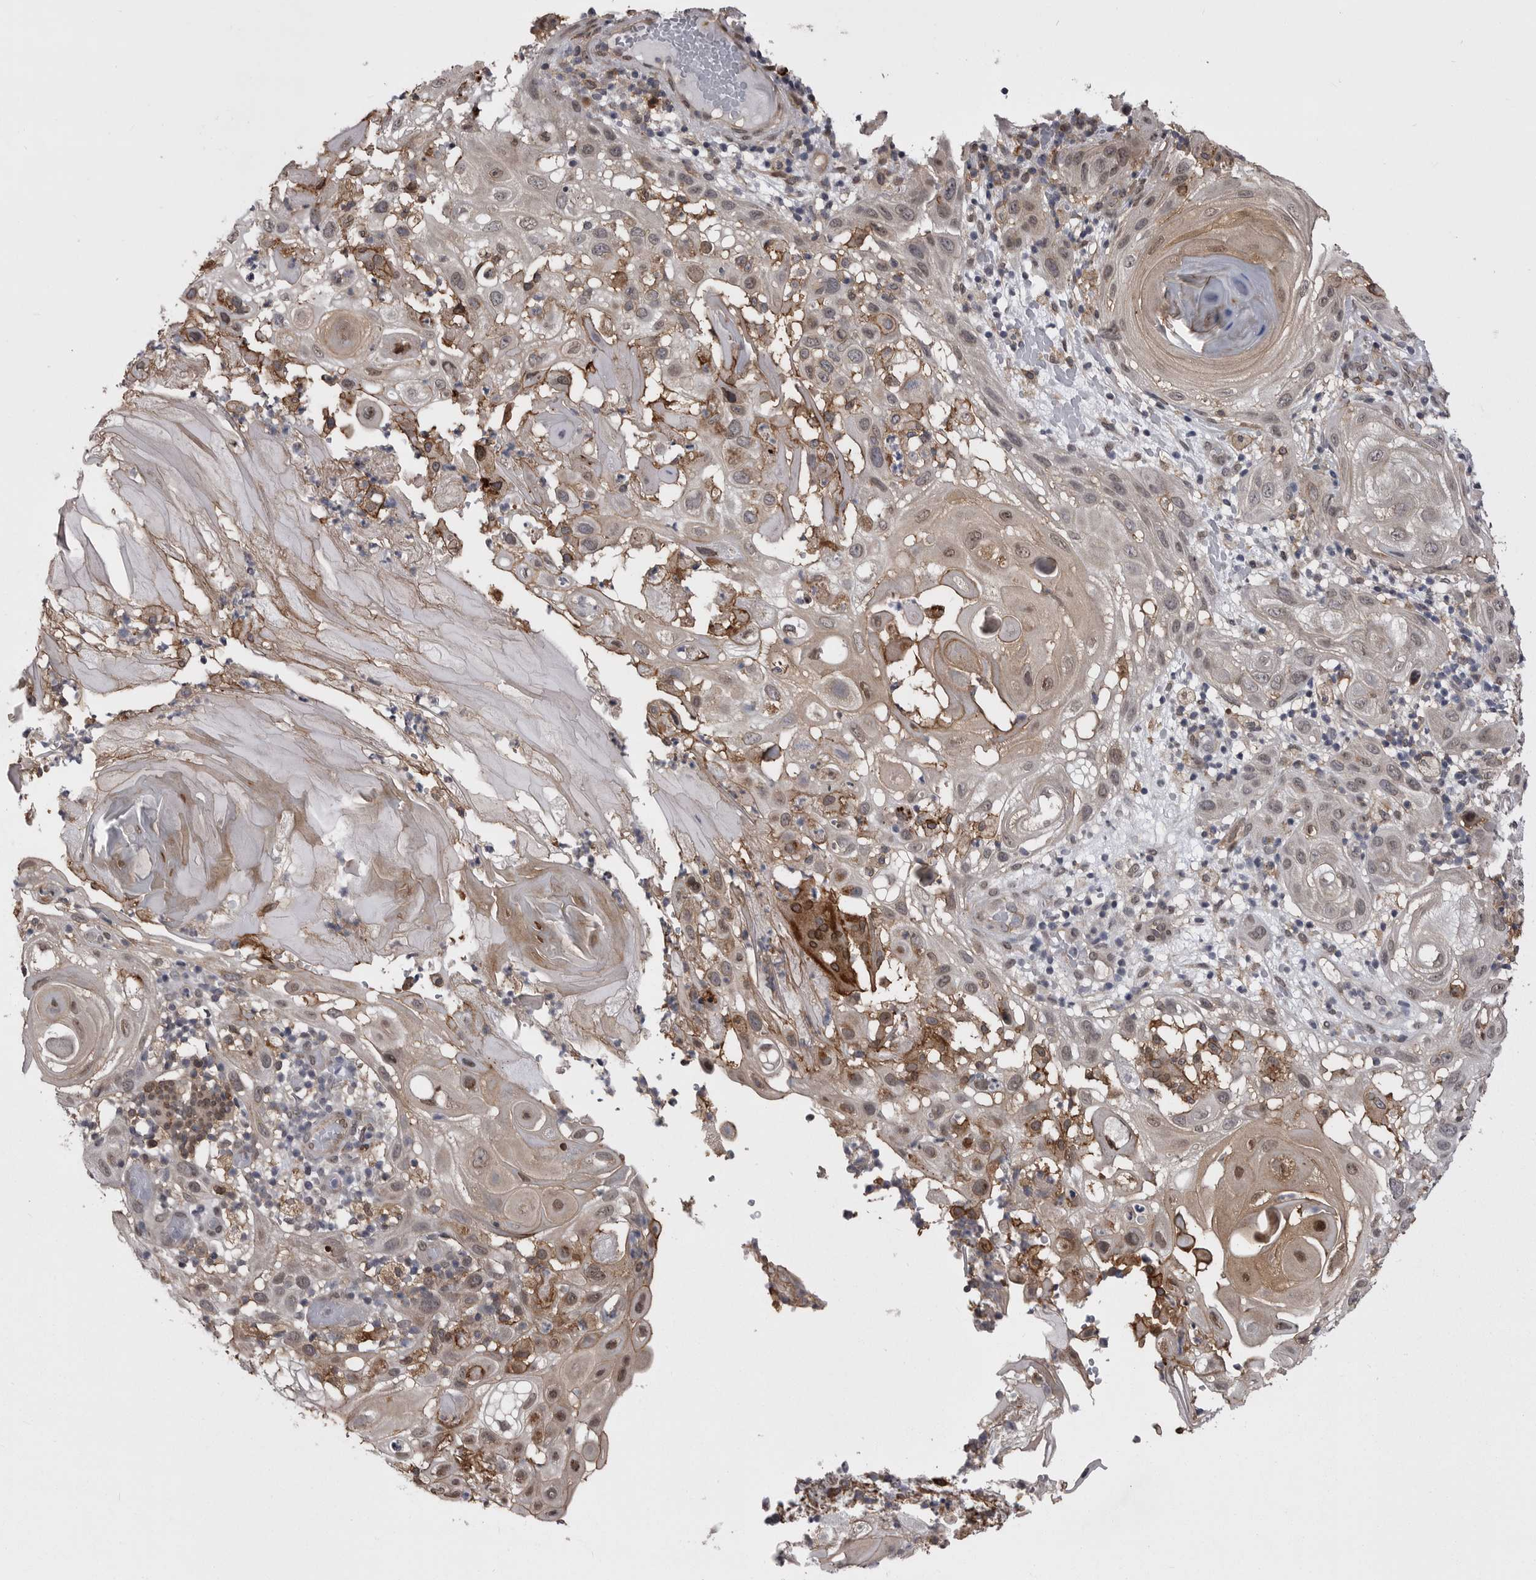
{"staining": {"intensity": "moderate", "quantity": "<25%", "location": "cytoplasmic/membranous,nuclear"}, "tissue": "skin cancer", "cell_type": "Tumor cells", "image_type": "cancer", "snomed": [{"axis": "morphology", "description": "Normal tissue, NOS"}, {"axis": "morphology", "description": "Squamous cell carcinoma, NOS"}, {"axis": "topography", "description": "Skin"}], "caption": "Skin squamous cell carcinoma tissue exhibits moderate cytoplasmic/membranous and nuclear expression in approximately <25% of tumor cells, visualized by immunohistochemistry.", "gene": "ABL1", "patient": {"sex": "female", "age": 96}}